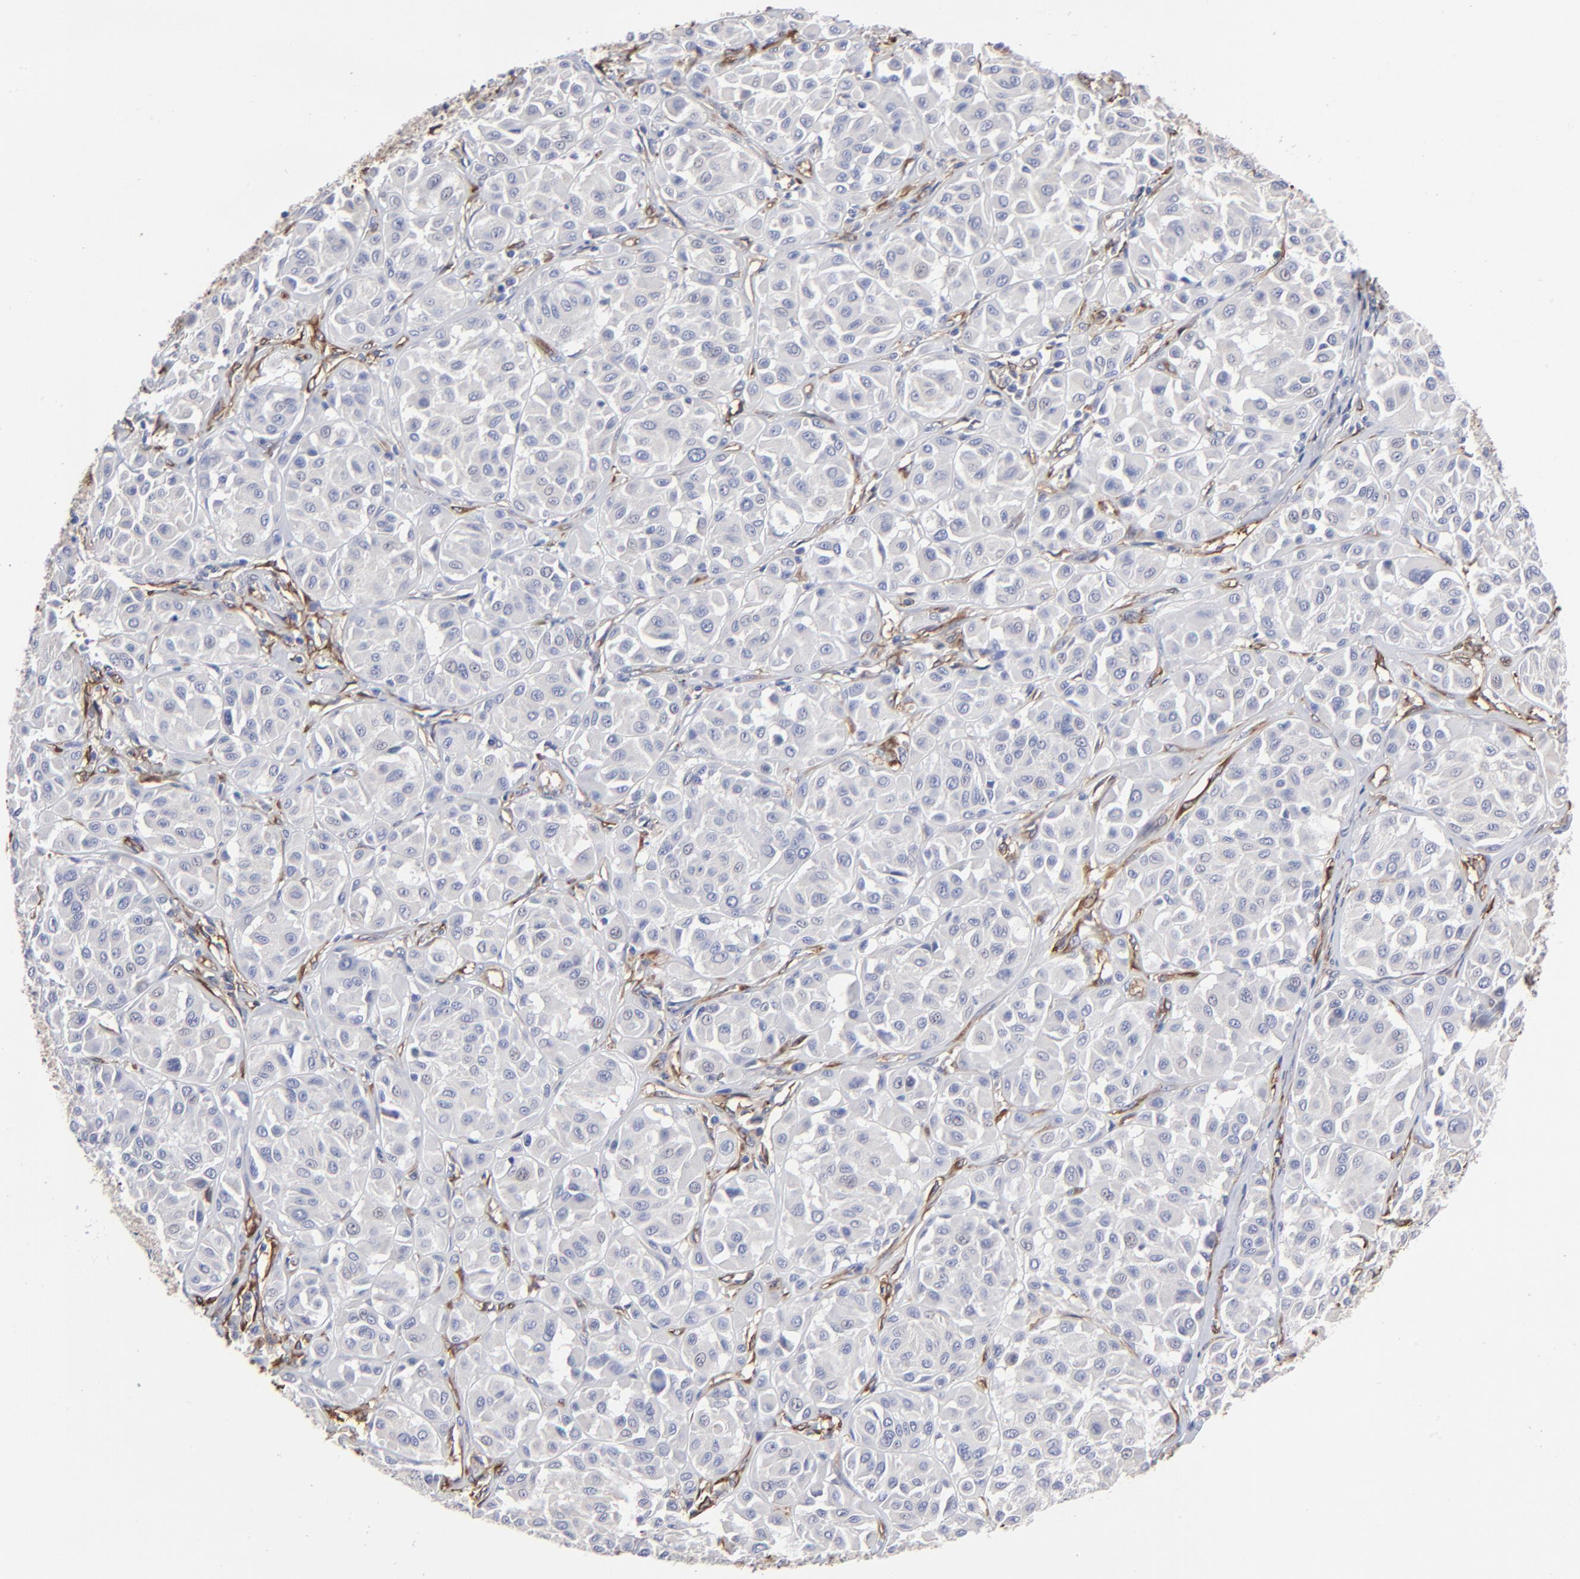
{"staining": {"intensity": "negative", "quantity": "none", "location": "none"}, "tissue": "melanoma", "cell_type": "Tumor cells", "image_type": "cancer", "snomed": [{"axis": "morphology", "description": "Malignant melanoma, Metastatic site"}, {"axis": "topography", "description": "Soft tissue"}], "caption": "The immunohistochemistry (IHC) histopathology image has no significant expression in tumor cells of melanoma tissue.", "gene": "CILP", "patient": {"sex": "male", "age": 41}}